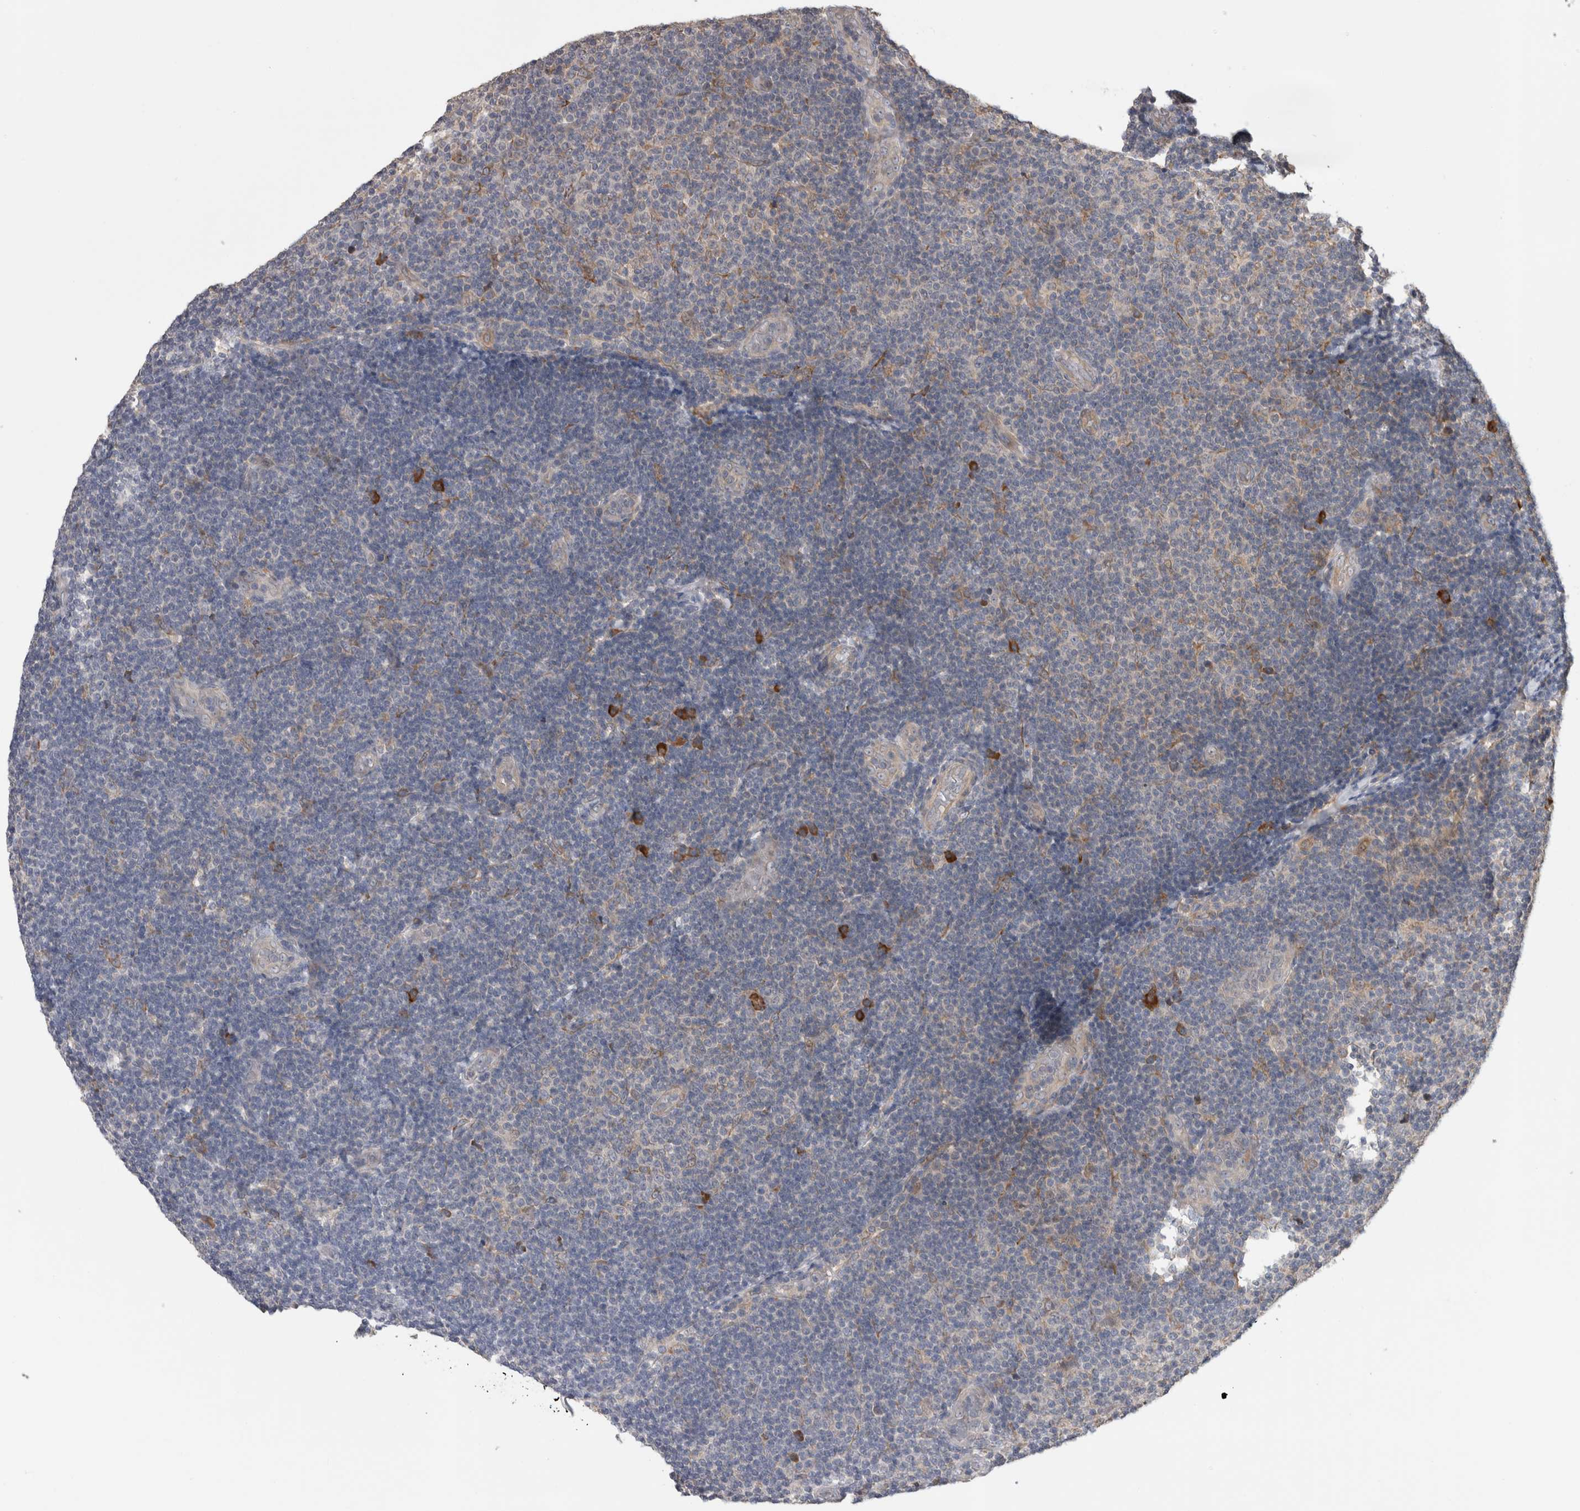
{"staining": {"intensity": "weak", "quantity": "25%-75%", "location": "cytoplasmic/membranous"}, "tissue": "lymphoma", "cell_type": "Tumor cells", "image_type": "cancer", "snomed": [{"axis": "morphology", "description": "Malignant lymphoma, non-Hodgkin's type, Low grade"}, {"axis": "topography", "description": "Lymph node"}], "caption": "Immunohistochemical staining of lymphoma demonstrates low levels of weak cytoplasmic/membranous expression in about 25%-75% of tumor cells. (brown staining indicates protein expression, while blue staining denotes nuclei).", "gene": "TBCE", "patient": {"sex": "male", "age": 83}}